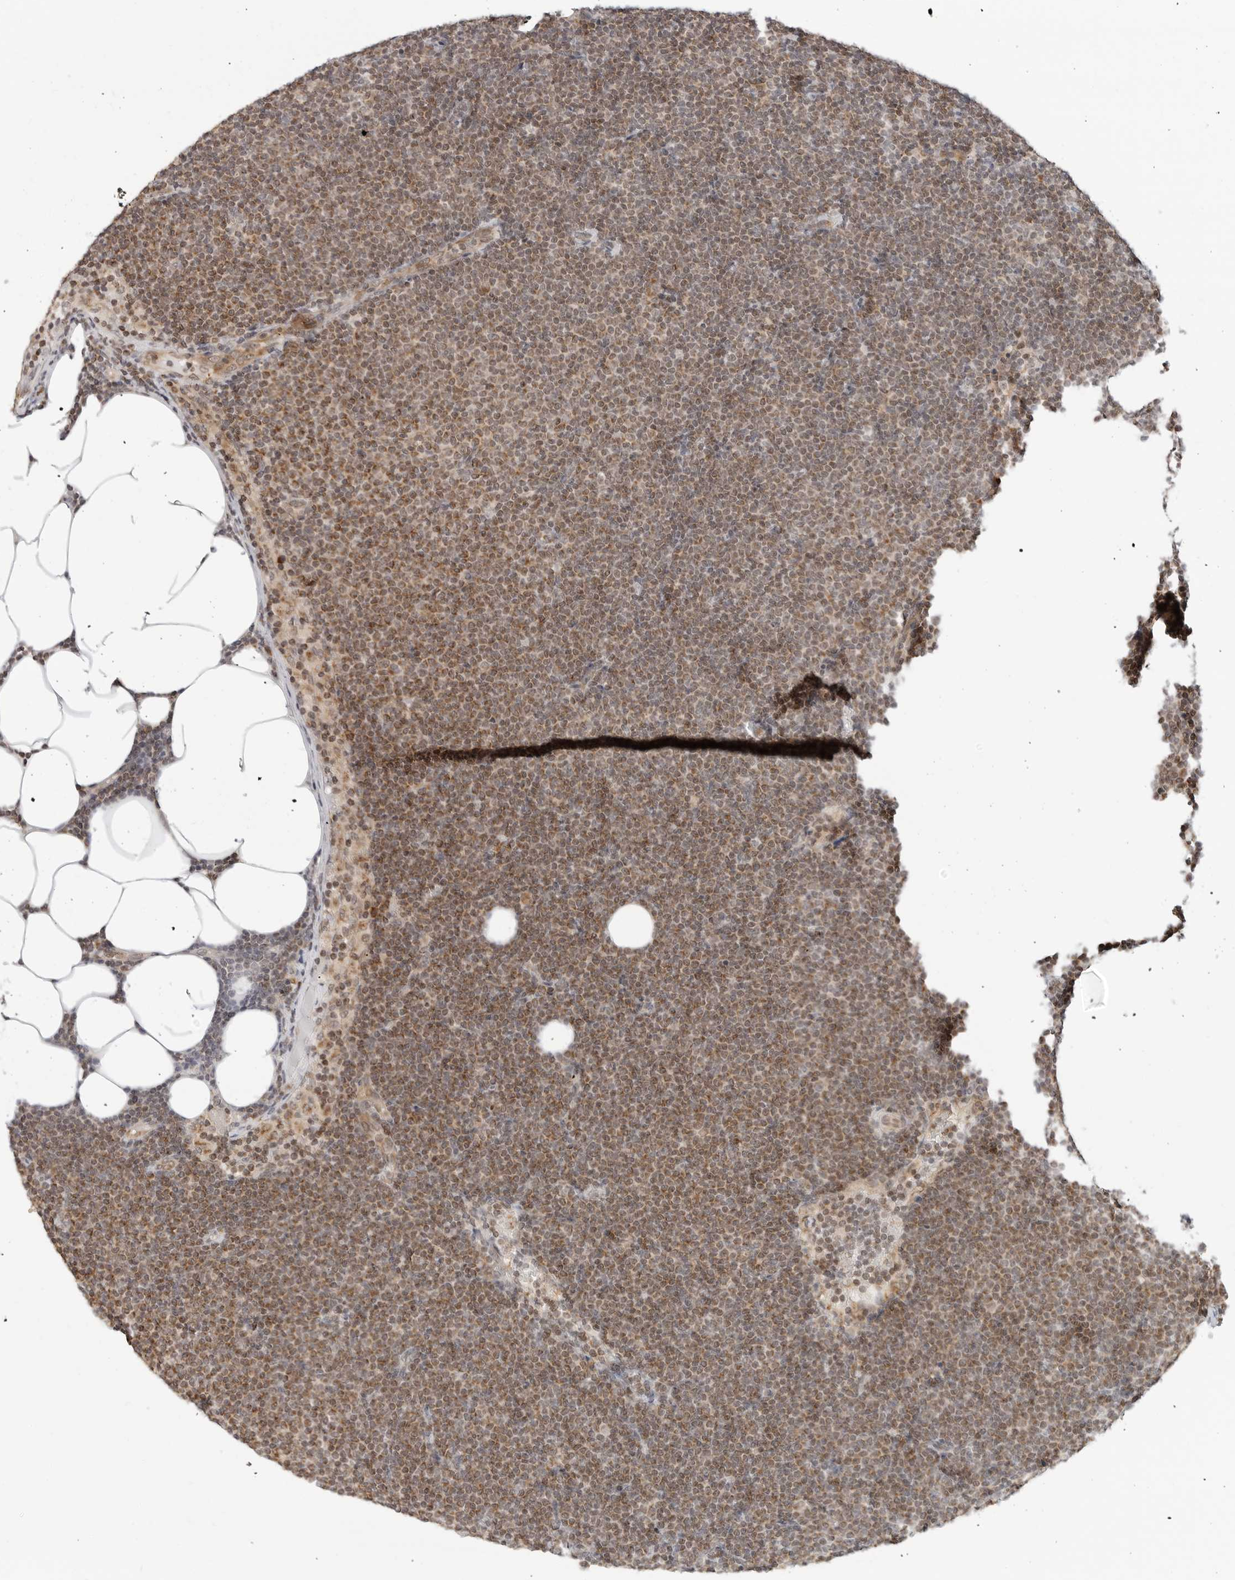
{"staining": {"intensity": "moderate", "quantity": ">75%", "location": "cytoplasmic/membranous"}, "tissue": "lymphoma", "cell_type": "Tumor cells", "image_type": "cancer", "snomed": [{"axis": "morphology", "description": "Malignant lymphoma, non-Hodgkin's type, Low grade"}, {"axis": "topography", "description": "Lymph node"}], "caption": "Tumor cells demonstrate moderate cytoplasmic/membranous staining in approximately >75% of cells in lymphoma.", "gene": "POLR3GL", "patient": {"sex": "female", "age": 53}}